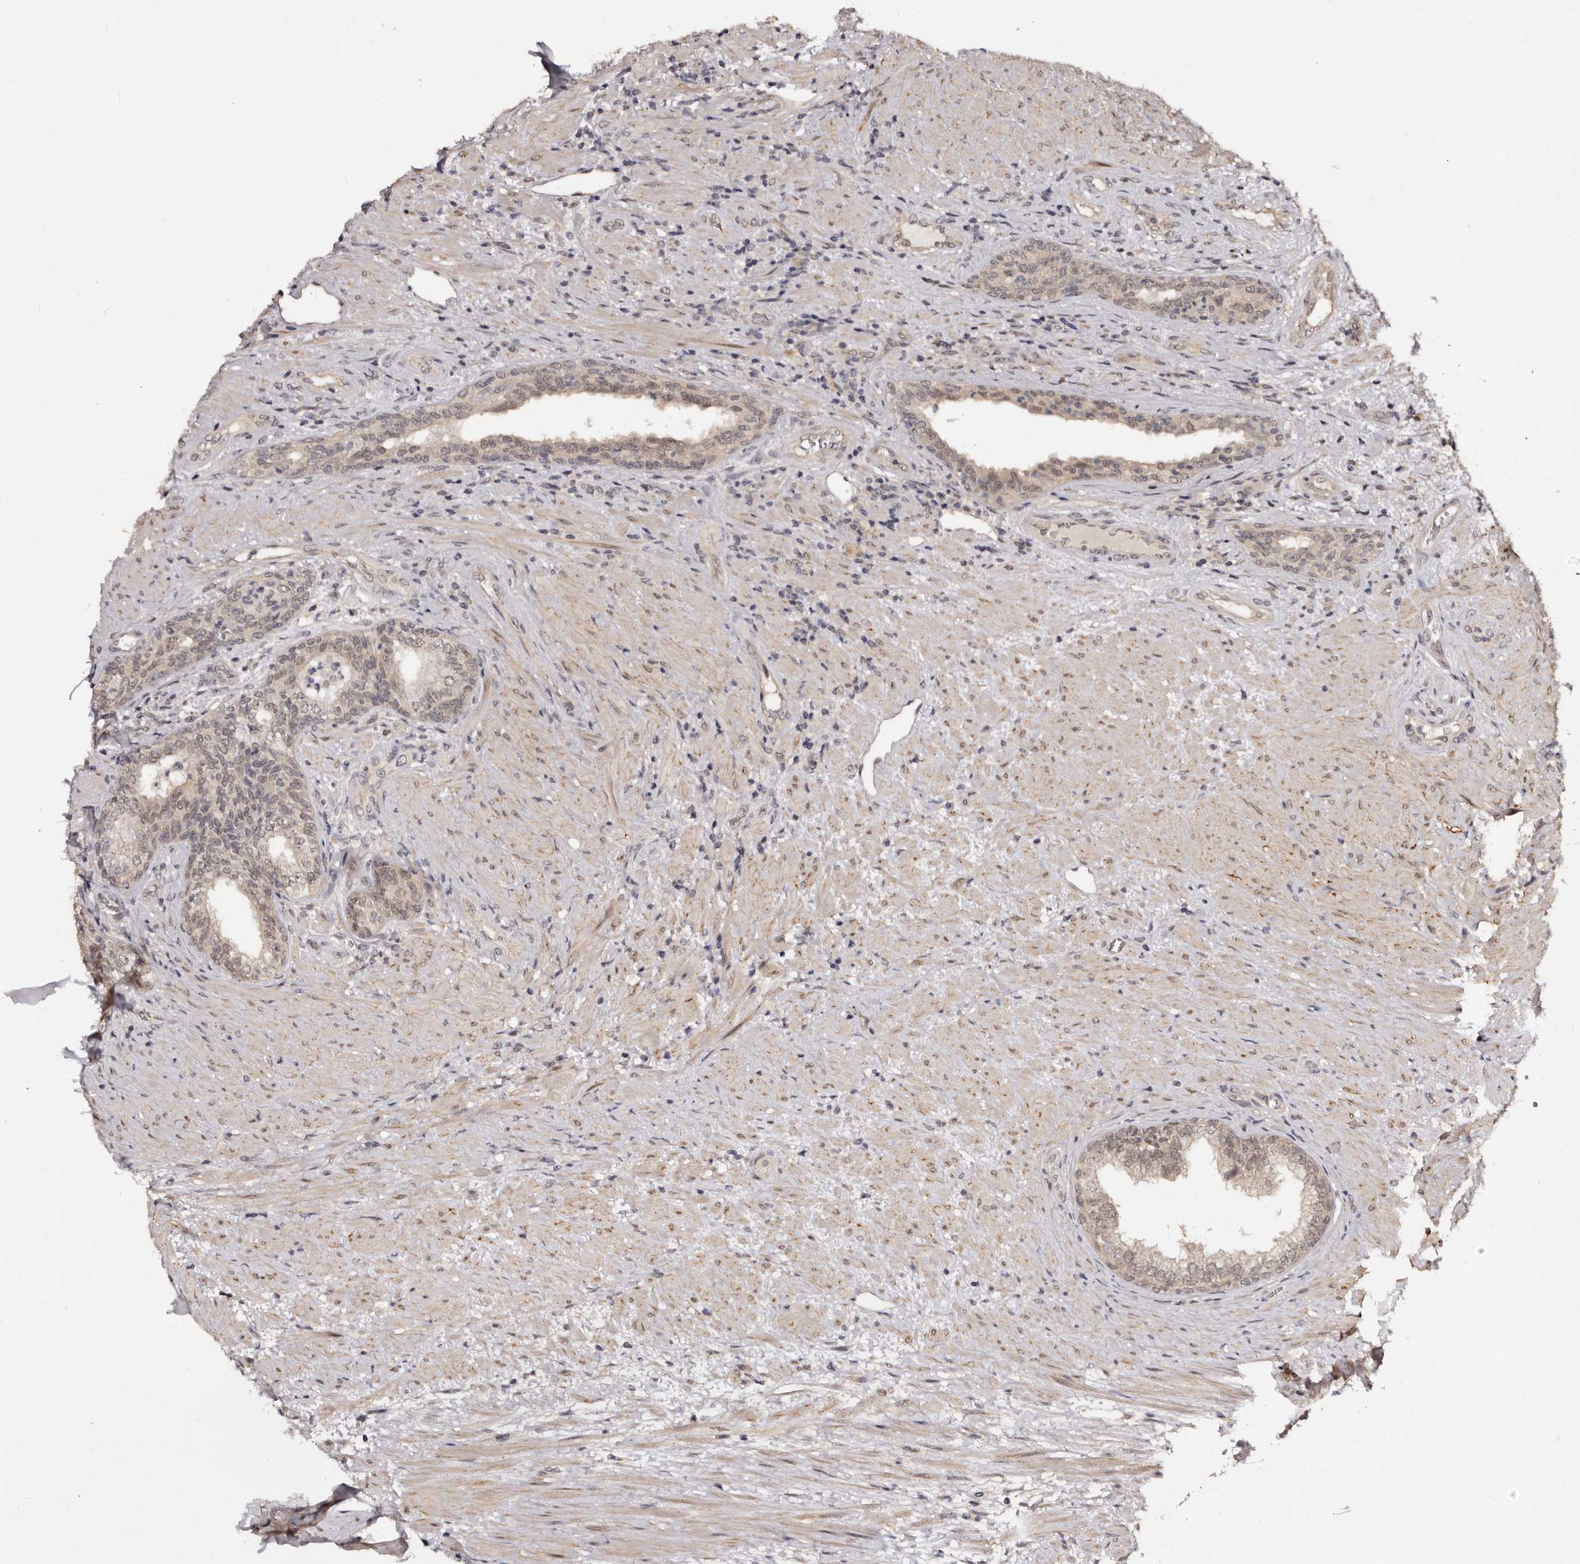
{"staining": {"intensity": "weak", "quantity": "25%-75%", "location": "nuclear"}, "tissue": "prostate", "cell_type": "Glandular cells", "image_type": "normal", "snomed": [{"axis": "morphology", "description": "Normal tissue, NOS"}, {"axis": "topography", "description": "Prostate"}], "caption": "Protein expression analysis of unremarkable prostate shows weak nuclear staining in about 25%-75% of glandular cells. Ihc stains the protein in brown and the nuclei are stained blue.", "gene": "TBC1D22B", "patient": {"sex": "male", "age": 76}}